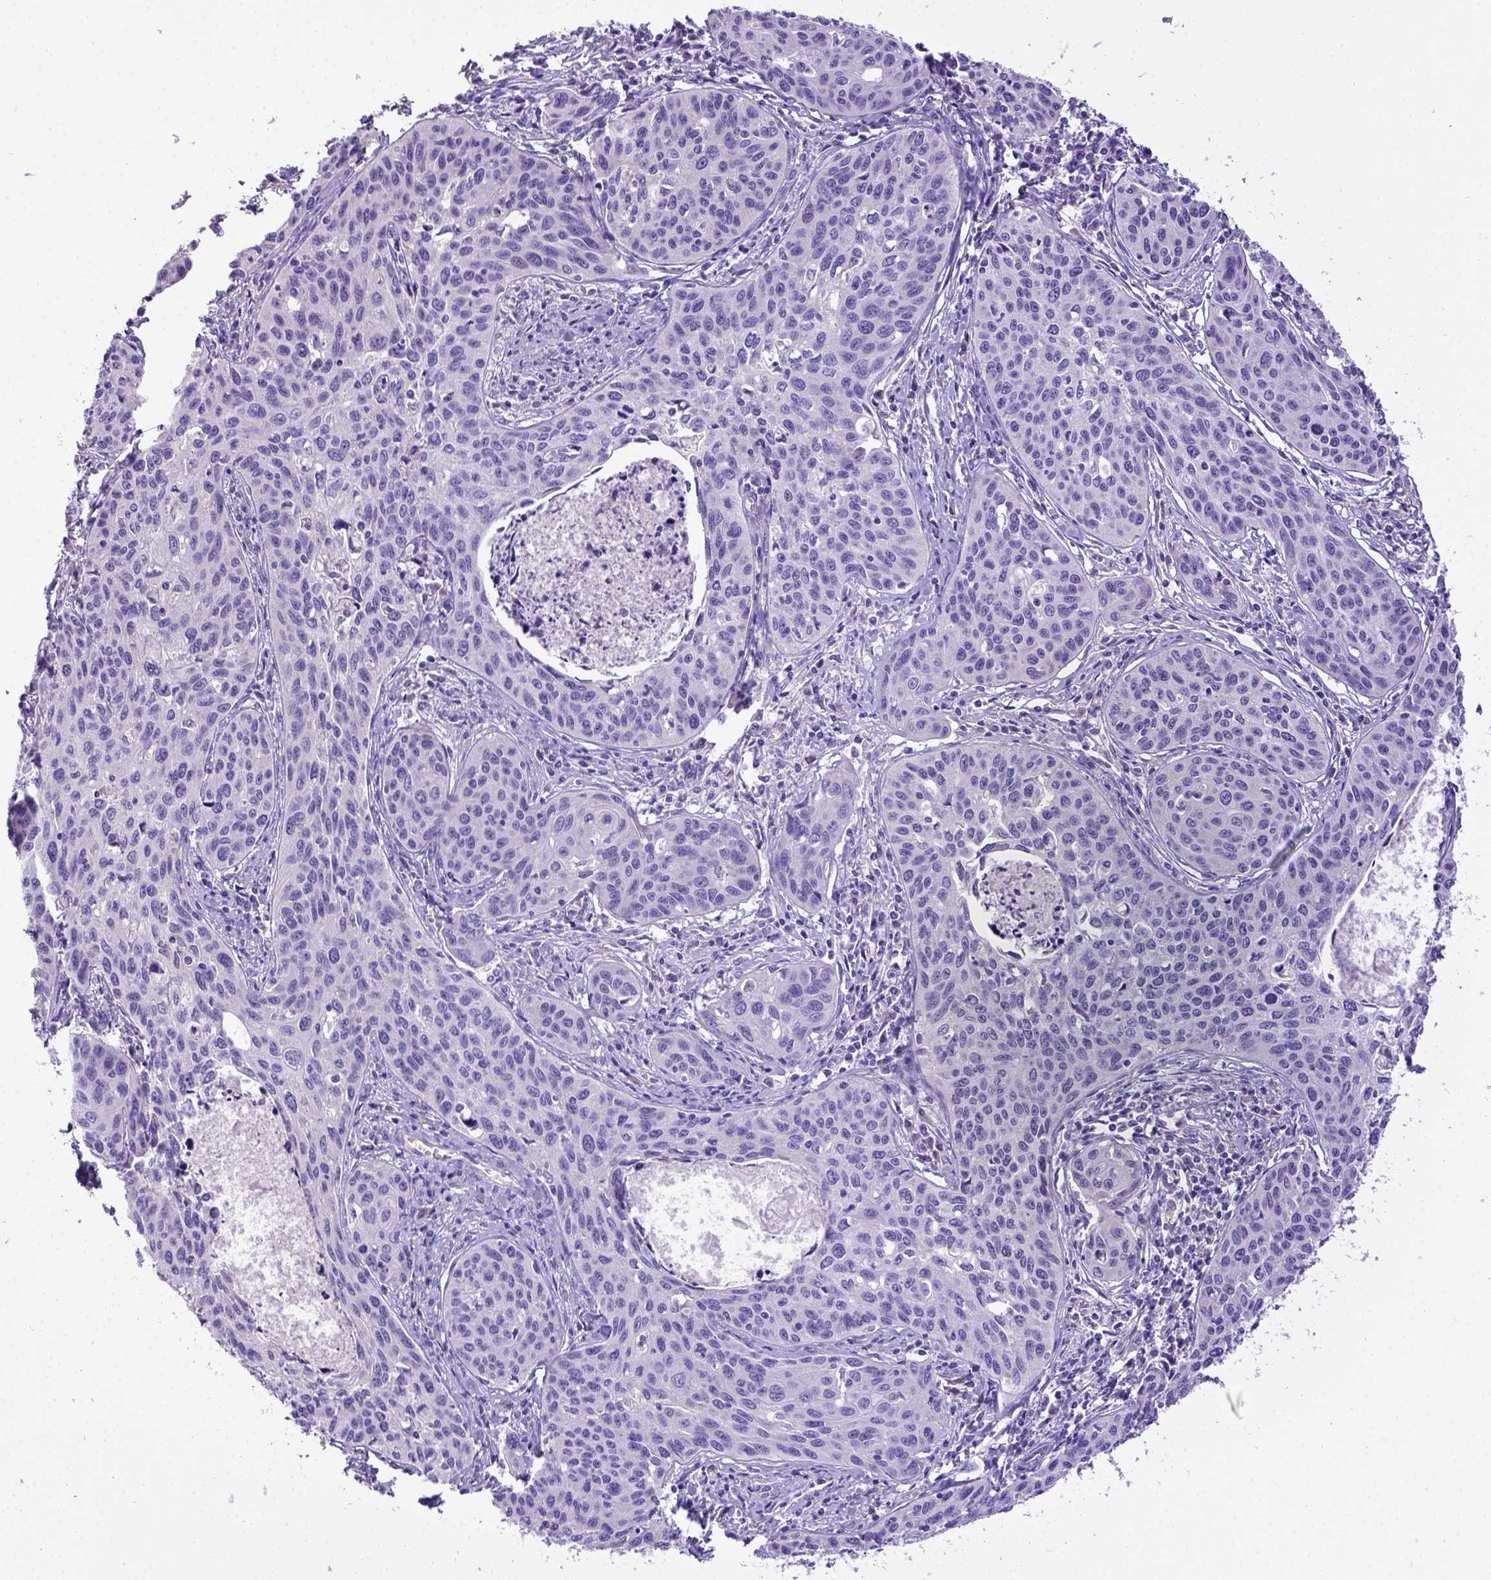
{"staining": {"intensity": "negative", "quantity": "none", "location": "none"}, "tissue": "cervical cancer", "cell_type": "Tumor cells", "image_type": "cancer", "snomed": [{"axis": "morphology", "description": "Squamous cell carcinoma, NOS"}, {"axis": "topography", "description": "Cervix"}], "caption": "The photomicrograph displays no significant expression in tumor cells of cervical squamous cell carcinoma.", "gene": "SPEF1", "patient": {"sex": "female", "age": 31}}